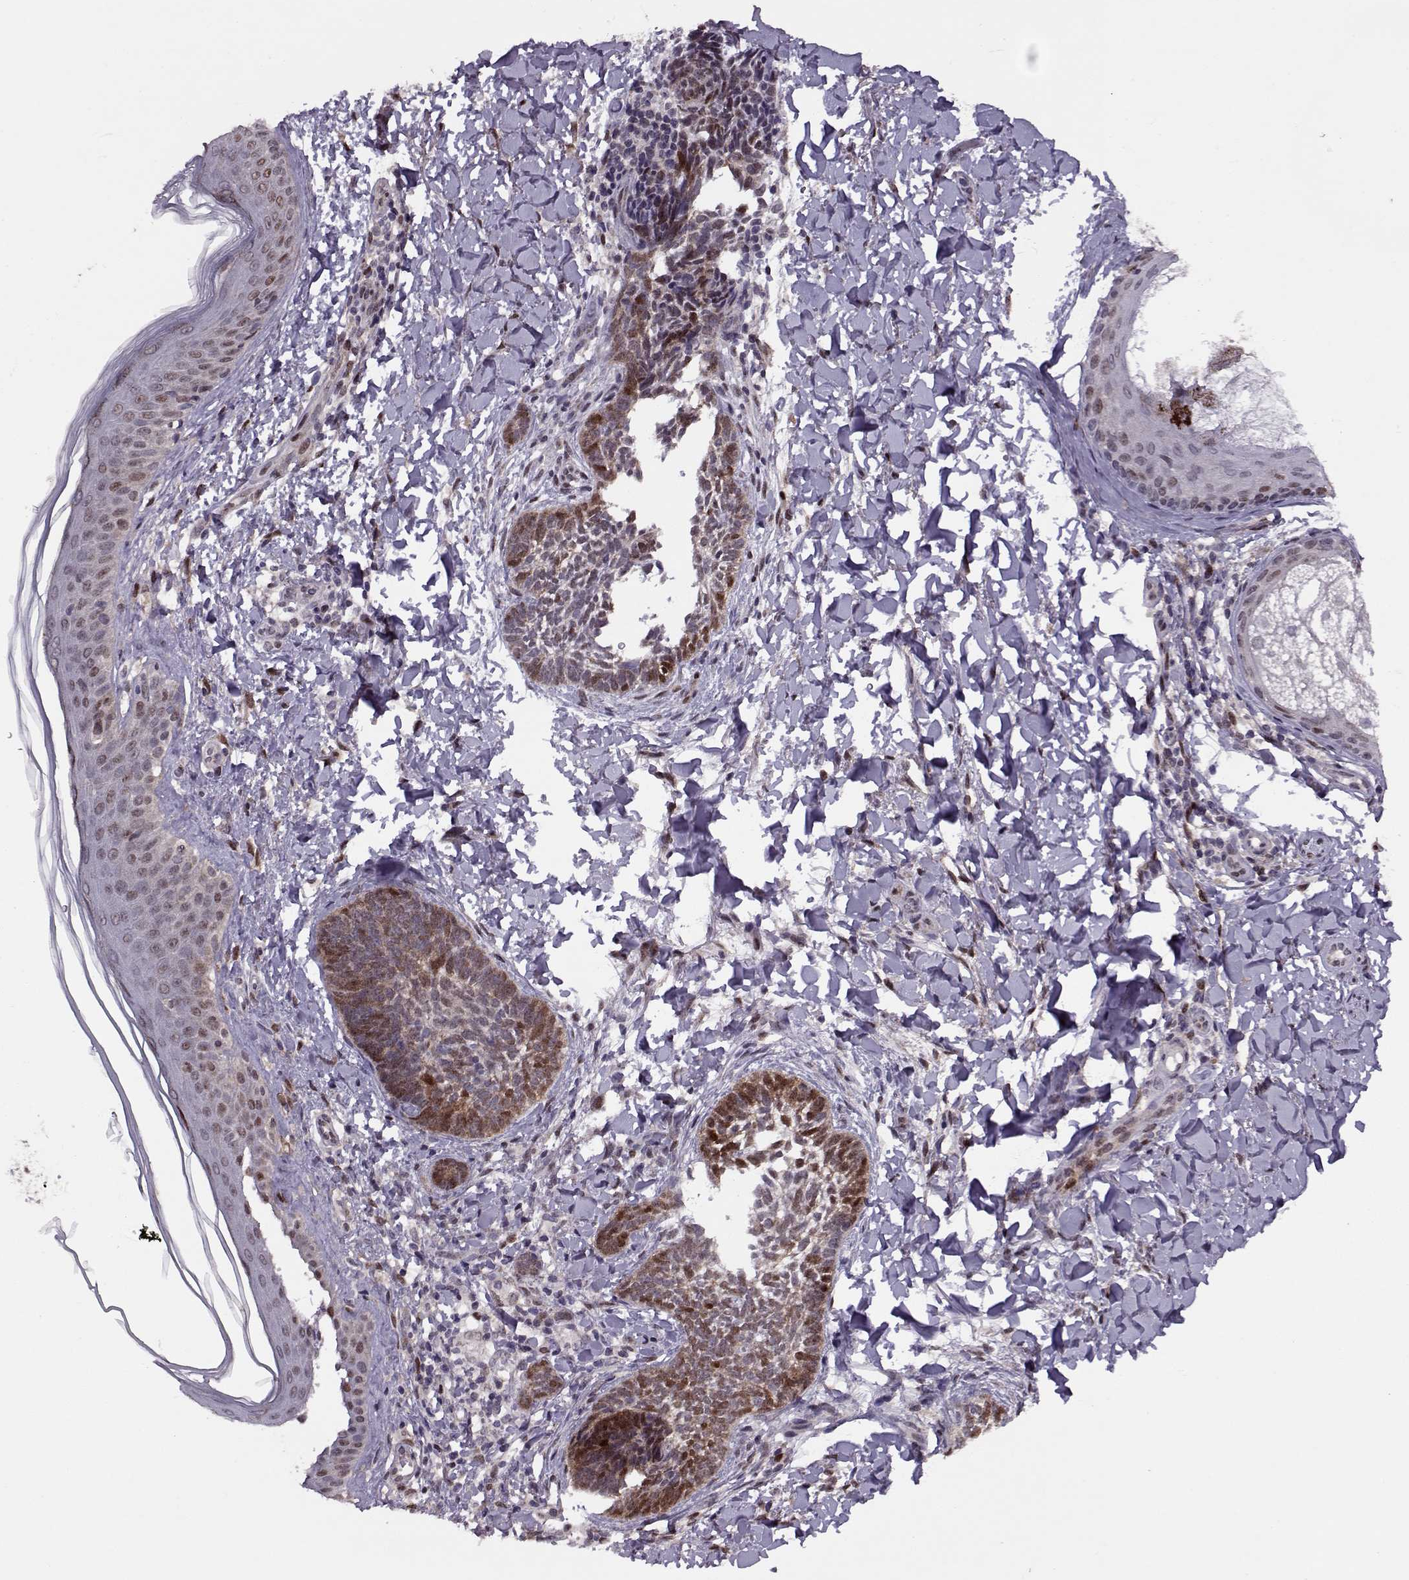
{"staining": {"intensity": "moderate", "quantity": "<25%", "location": "cytoplasmic/membranous,nuclear"}, "tissue": "skin cancer", "cell_type": "Tumor cells", "image_type": "cancer", "snomed": [{"axis": "morphology", "description": "Normal tissue, NOS"}, {"axis": "morphology", "description": "Basal cell carcinoma"}, {"axis": "topography", "description": "Skin"}], "caption": "Skin cancer stained for a protein shows moderate cytoplasmic/membranous and nuclear positivity in tumor cells.", "gene": "CDK4", "patient": {"sex": "male", "age": 46}}